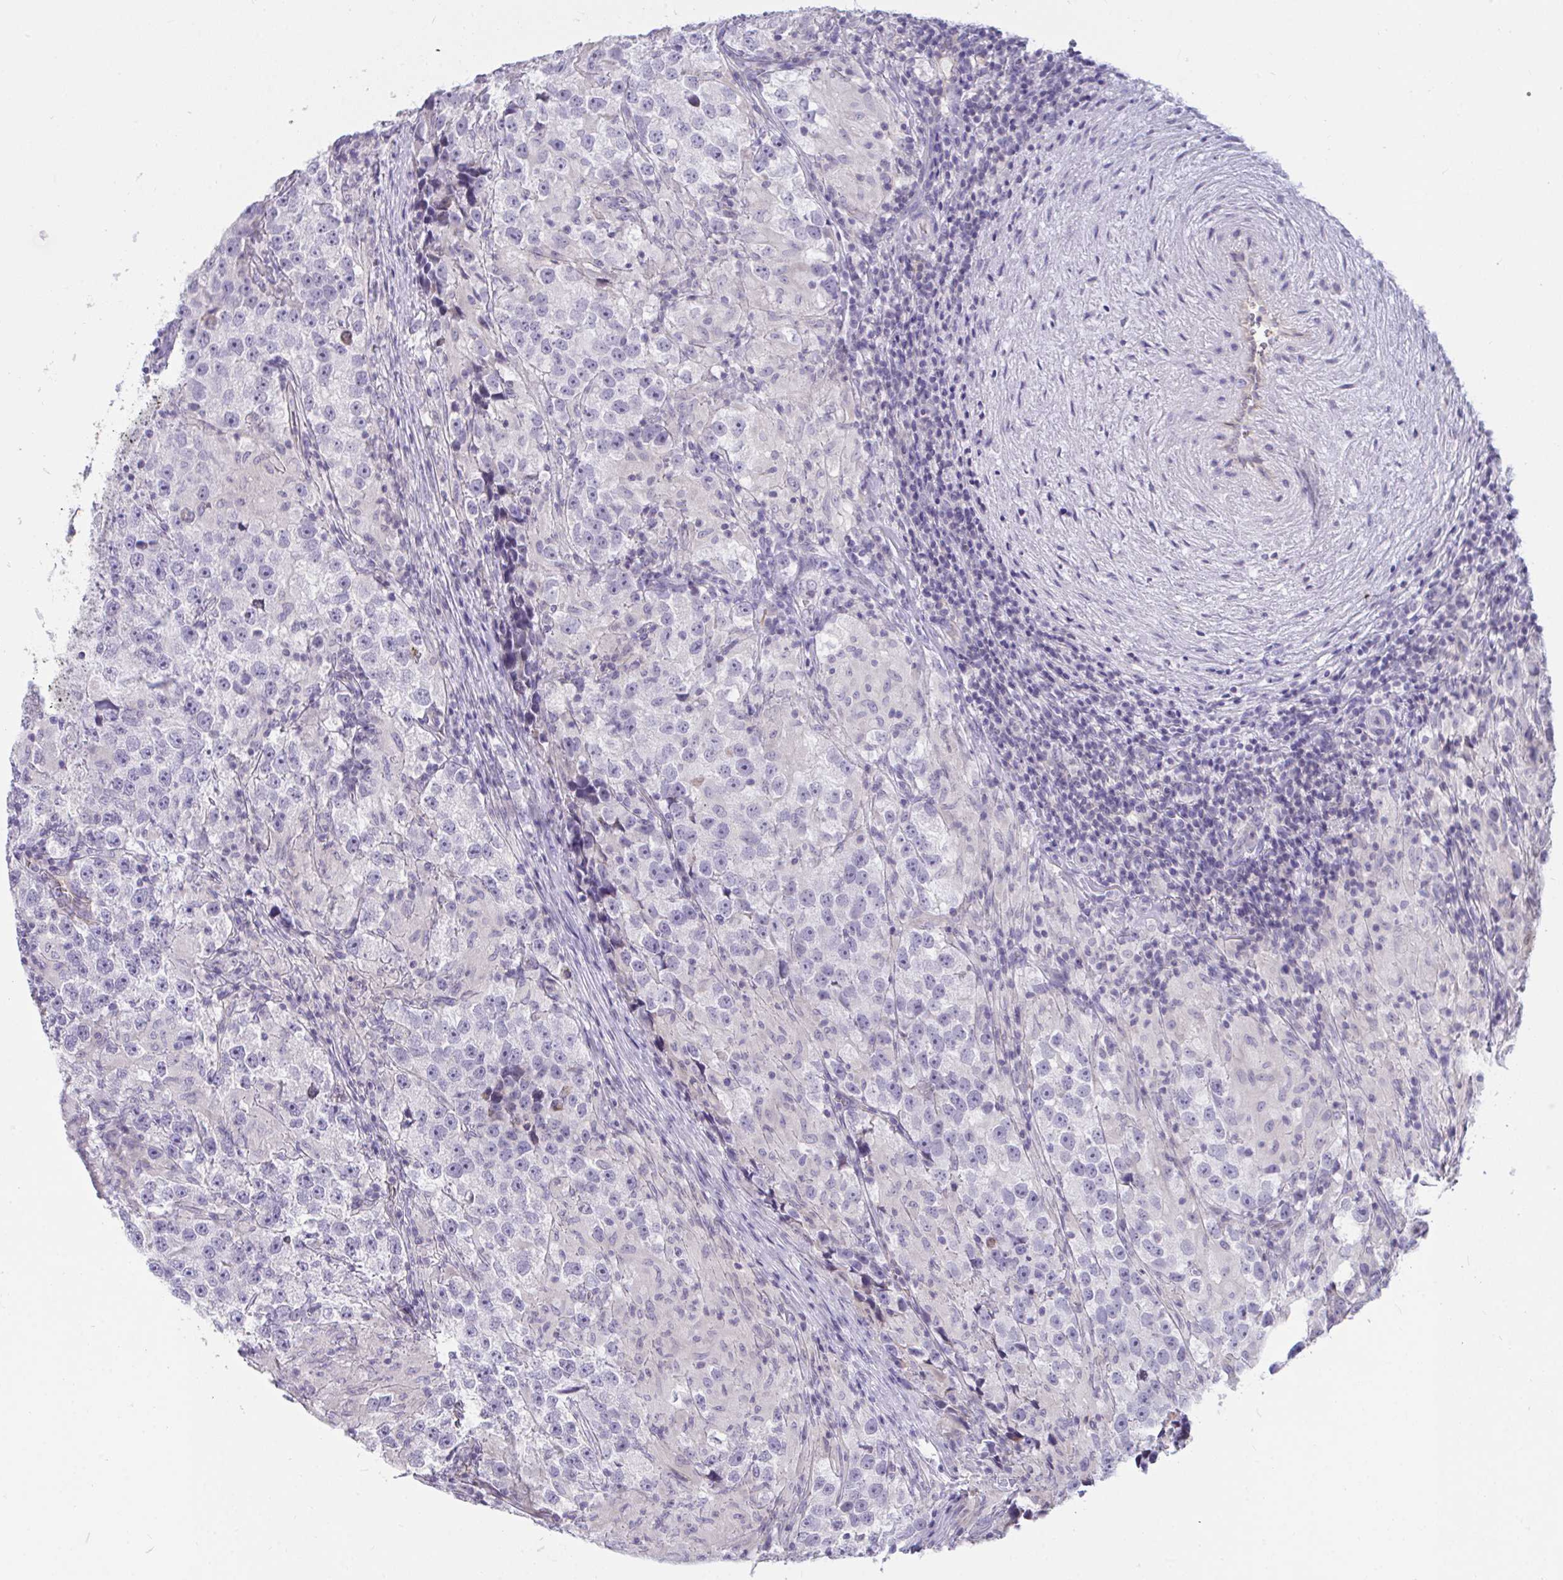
{"staining": {"intensity": "negative", "quantity": "none", "location": "none"}, "tissue": "testis cancer", "cell_type": "Tumor cells", "image_type": "cancer", "snomed": [{"axis": "morphology", "description": "Seminoma, NOS"}, {"axis": "topography", "description": "Testis"}], "caption": "Micrograph shows no significant protein staining in tumor cells of testis cancer.", "gene": "SEMA6B", "patient": {"sex": "male", "age": 46}}